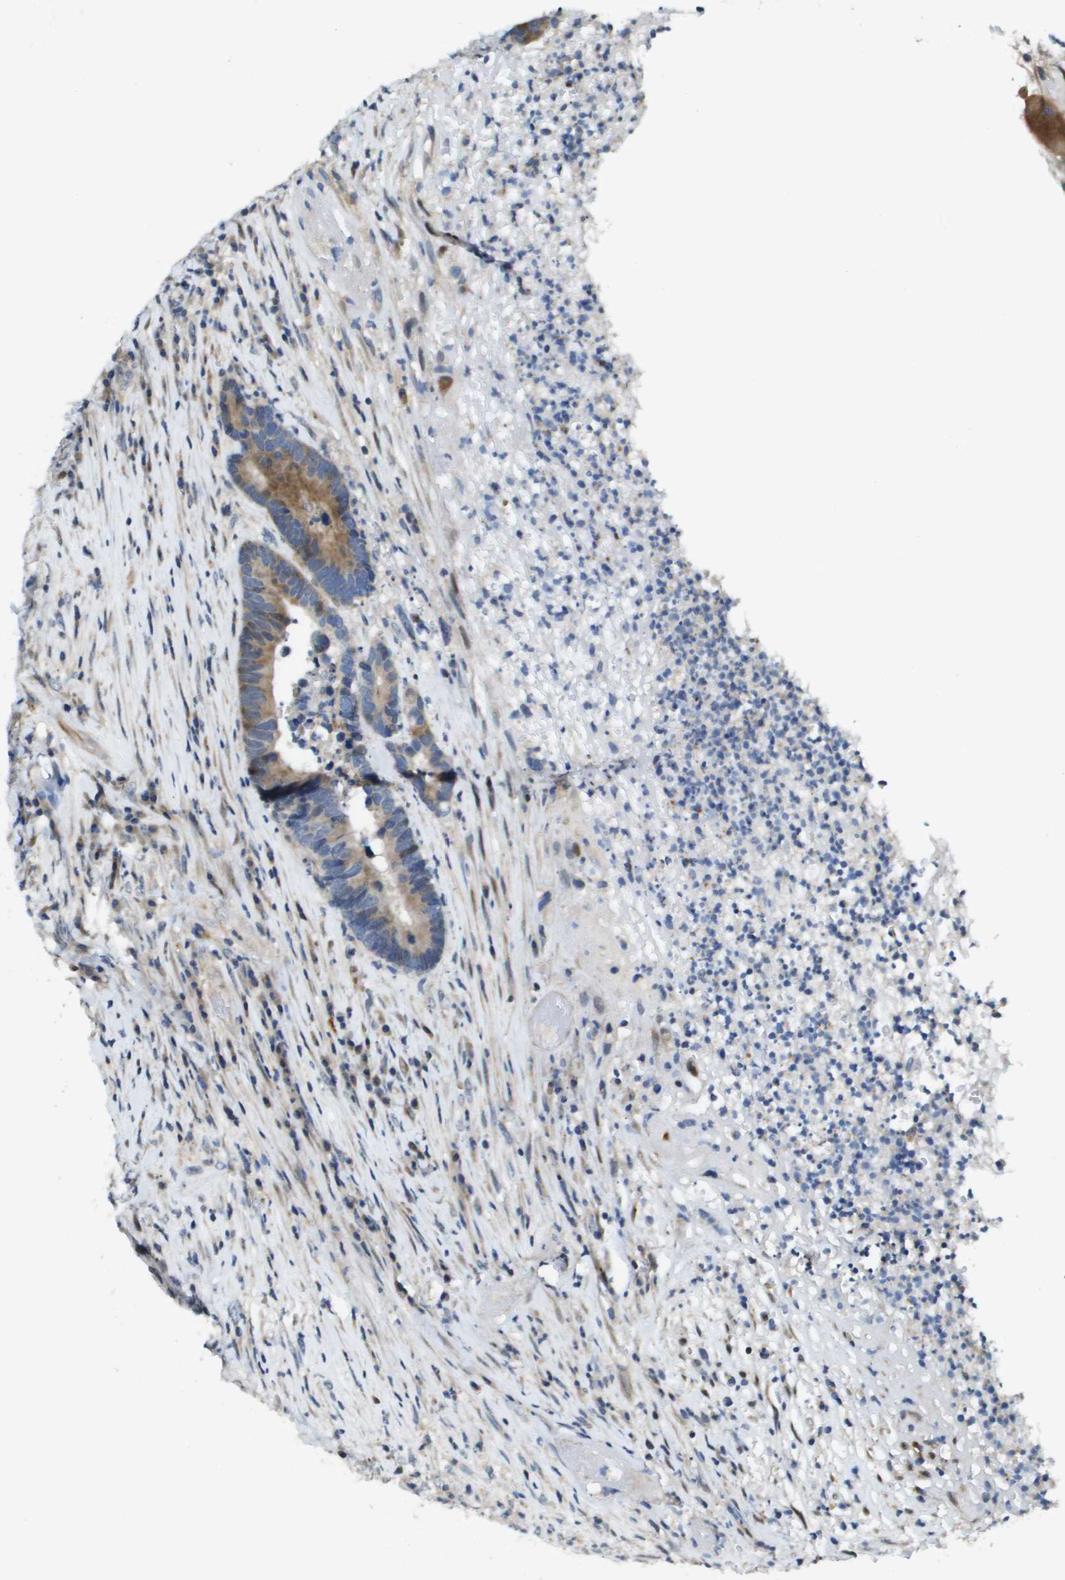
{"staining": {"intensity": "moderate", "quantity": "<25%", "location": "cytoplasmic/membranous"}, "tissue": "colorectal cancer", "cell_type": "Tumor cells", "image_type": "cancer", "snomed": [{"axis": "morphology", "description": "Adenocarcinoma, NOS"}, {"axis": "topography", "description": "Rectum"}], "caption": "Human colorectal adenocarcinoma stained with a protein marker displays moderate staining in tumor cells.", "gene": "SCN4B", "patient": {"sex": "female", "age": 89}}